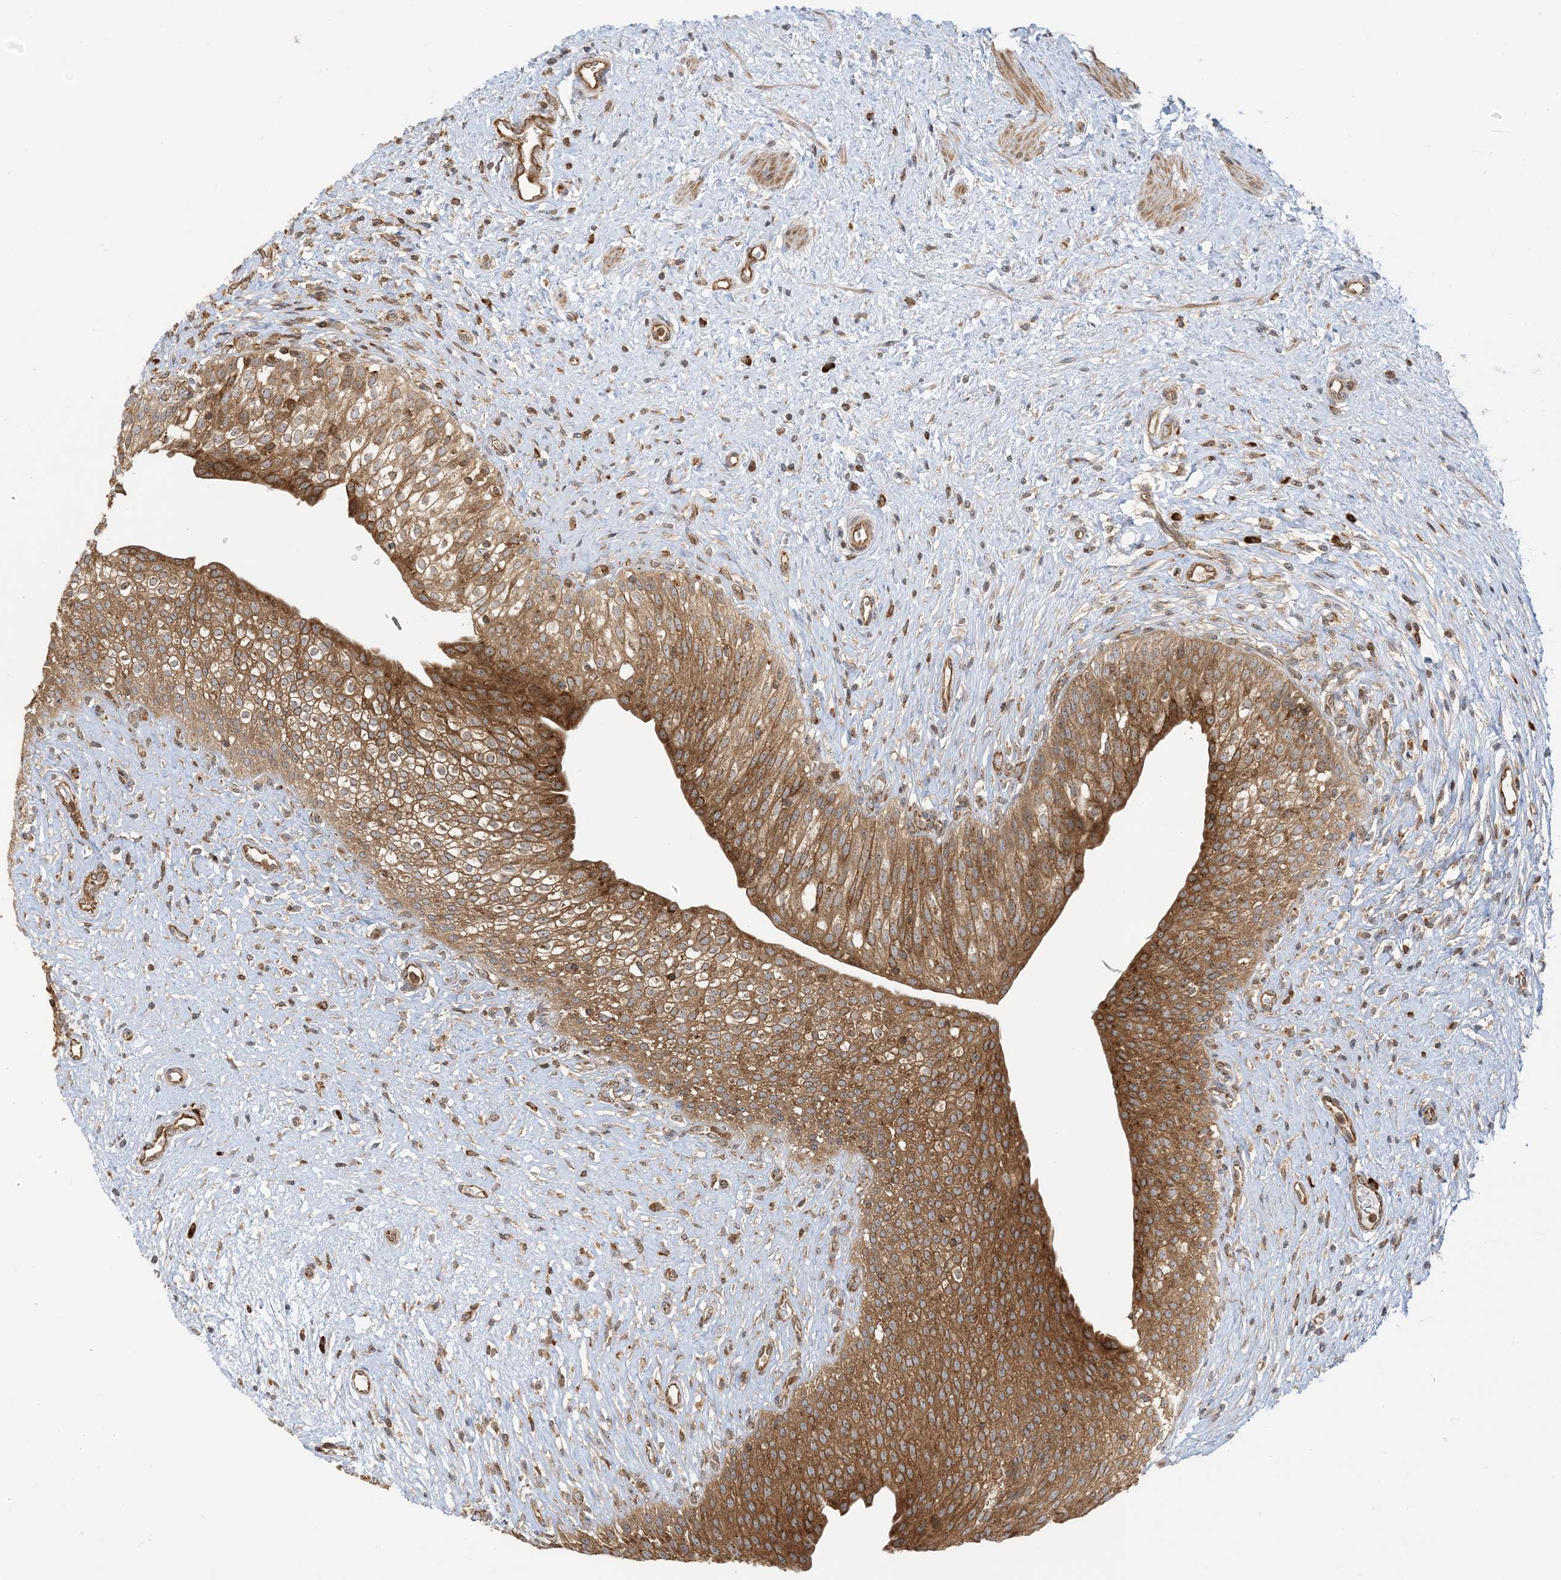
{"staining": {"intensity": "strong", "quantity": ">75%", "location": "cytoplasmic/membranous"}, "tissue": "urinary bladder", "cell_type": "Urothelial cells", "image_type": "normal", "snomed": [{"axis": "morphology", "description": "Normal tissue, NOS"}, {"axis": "topography", "description": "Urinary bladder"}], "caption": "Immunohistochemical staining of benign human urinary bladder displays >75% levels of strong cytoplasmic/membranous protein staining in approximately >75% of urothelial cells. (Brightfield microscopy of DAB IHC at high magnification).", "gene": "SRP72", "patient": {"sex": "male", "age": 1}}